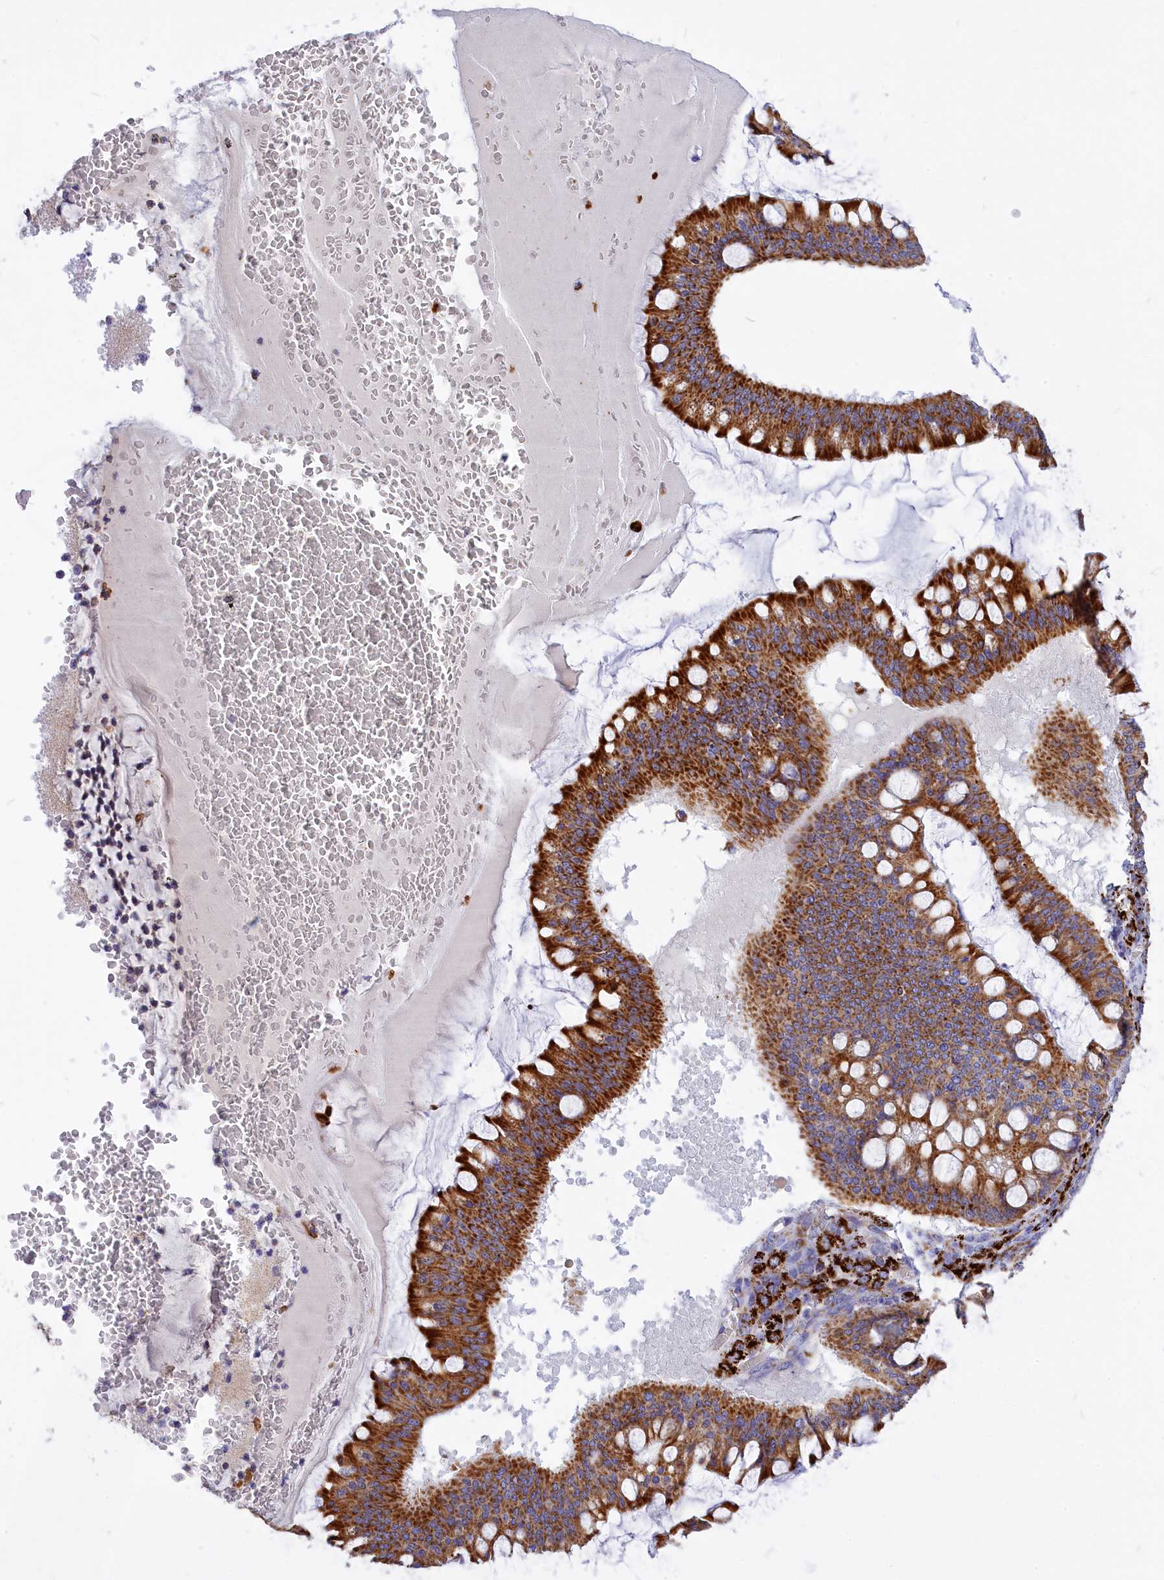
{"staining": {"intensity": "strong", "quantity": ">75%", "location": "cytoplasmic/membranous"}, "tissue": "ovarian cancer", "cell_type": "Tumor cells", "image_type": "cancer", "snomed": [{"axis": "morphology", "description": "Cystadenocarcinoma, mucinous, NOS"}, {"axis": "topography", "description": "Ovary"}], "caption": "Immunohistochemical staining of human ovarian cancer (mucinous cystadenocarcinoma) displays high levels of strong cytoplasmic/membranous expression in approximately >75% of tumor cells.", "gene": "VDAC2", "patient": {"sex": "female", "age": 73}}